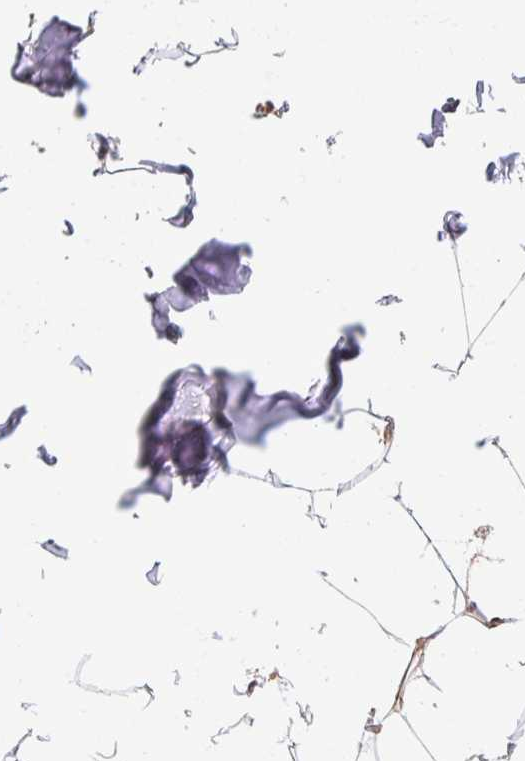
{"staining": {"intensity": "weak", "quantity": "25%-75%", "location": "nuclear"}, "tissue": "breast", "cell_type": "Adipocytes", "image_type": "normal", "snomed": [{"axis": "morphology", "description": "Normal tissue, NOS"}, {"axis": "topography", "description": "Breast"}], "caption": "This histopathology image displays benign breast stained with immunohistochemistry to label a protein in brown. The nuclear of adipocytes show weak positivity for the protein. Nuclei are counter-stained blue.", "gene": "MEX3D", "patient": {"sex": "female", "age": 32}}